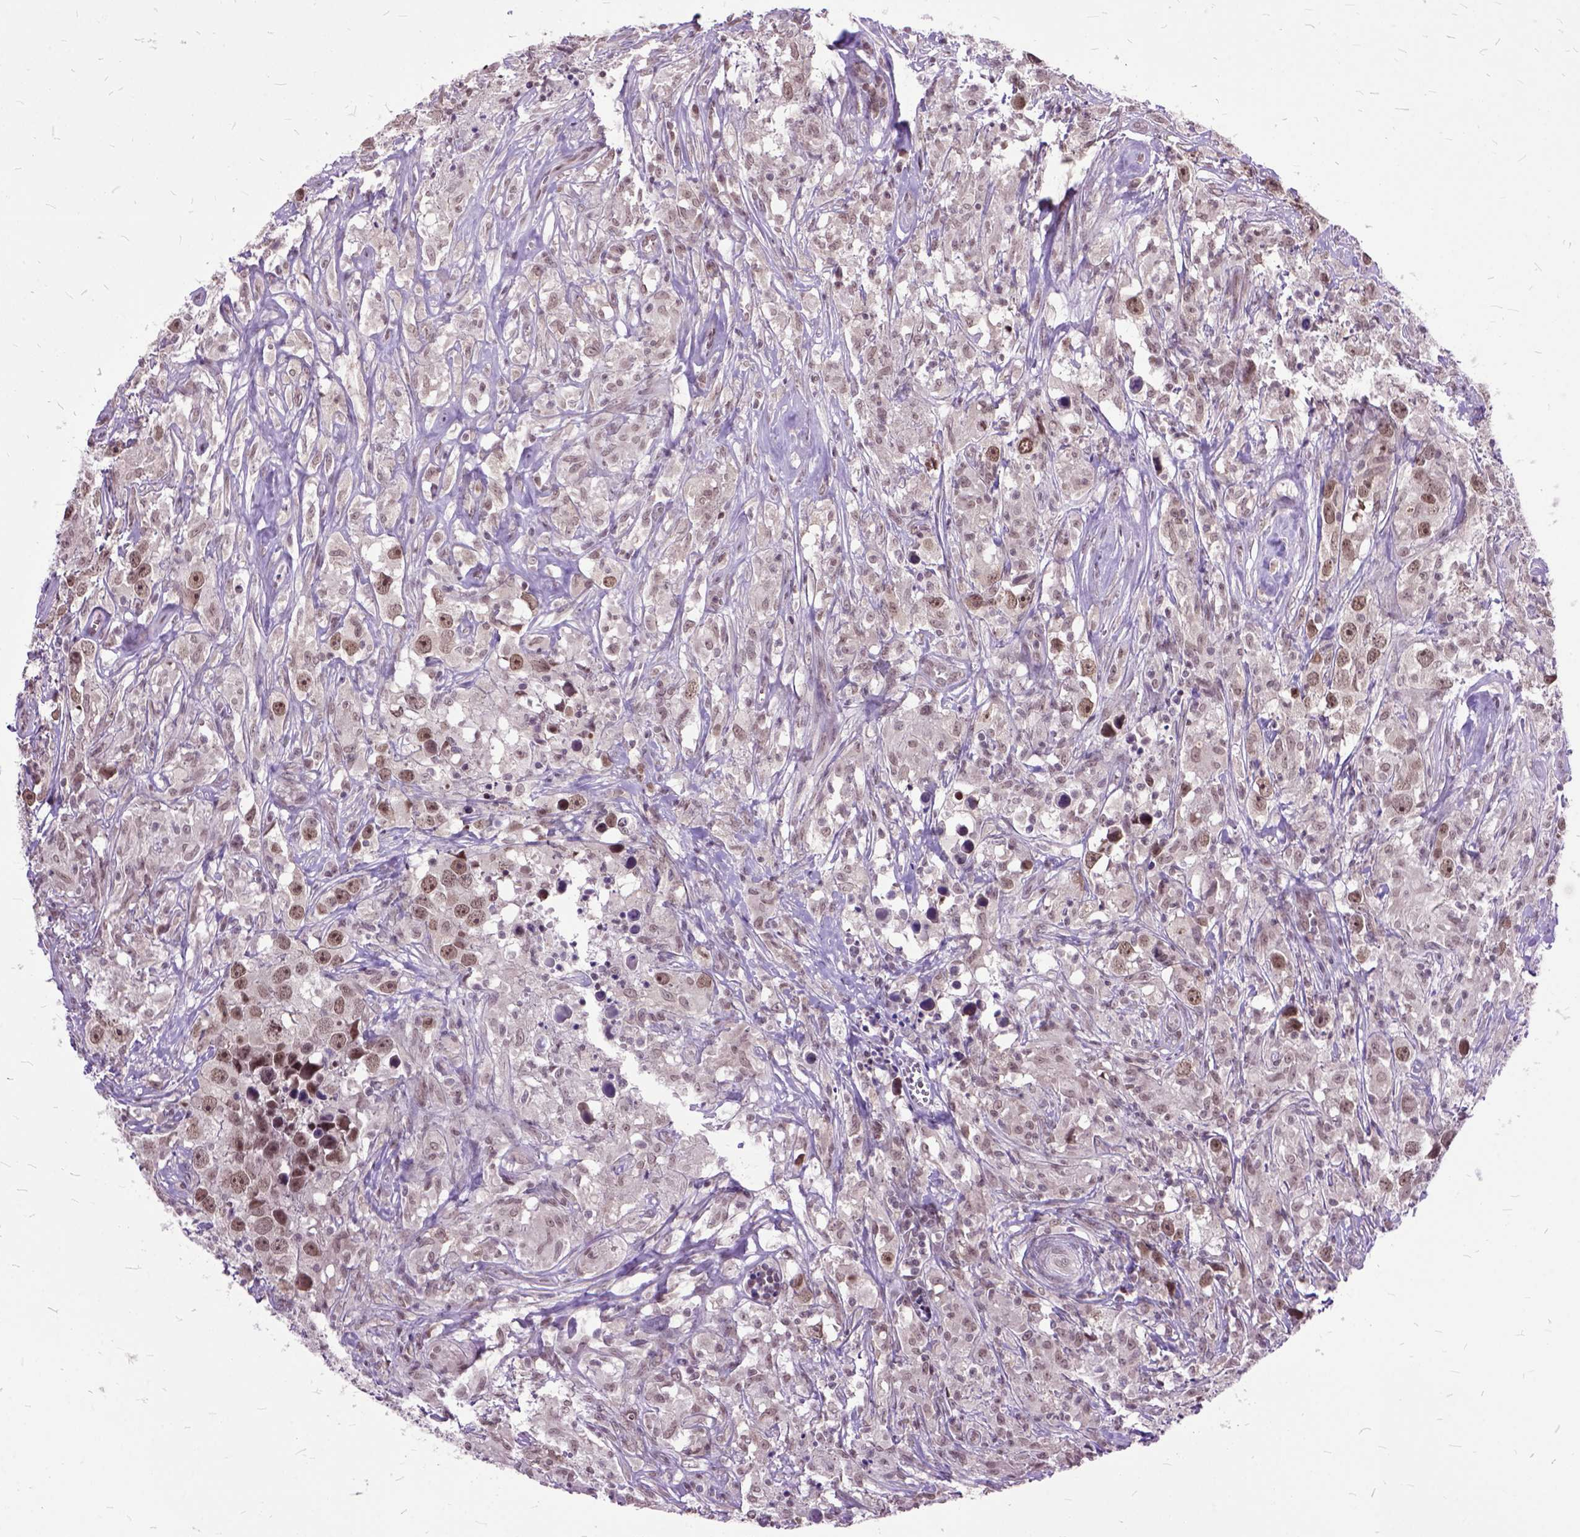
{"staining": {"intensity": "moderate", "quantity": ">75%", "location": "nuclear"}, "tissue": "testis cancer", "cell_type": "Tumor cells", "image_type": "cancer", "snomed": [{"axis": "morphology", "description": "Seminoma, NOS"}, {"axis": "topography", "description": "Testis"}], "caption": "An image showing moderate nuclear expression in about >75% of tumor cells in testis seminoma, as visualized by brown immunohistochemical staining.", "gene": "ORC5", "patient": {"sex": "male", "age": 49}}